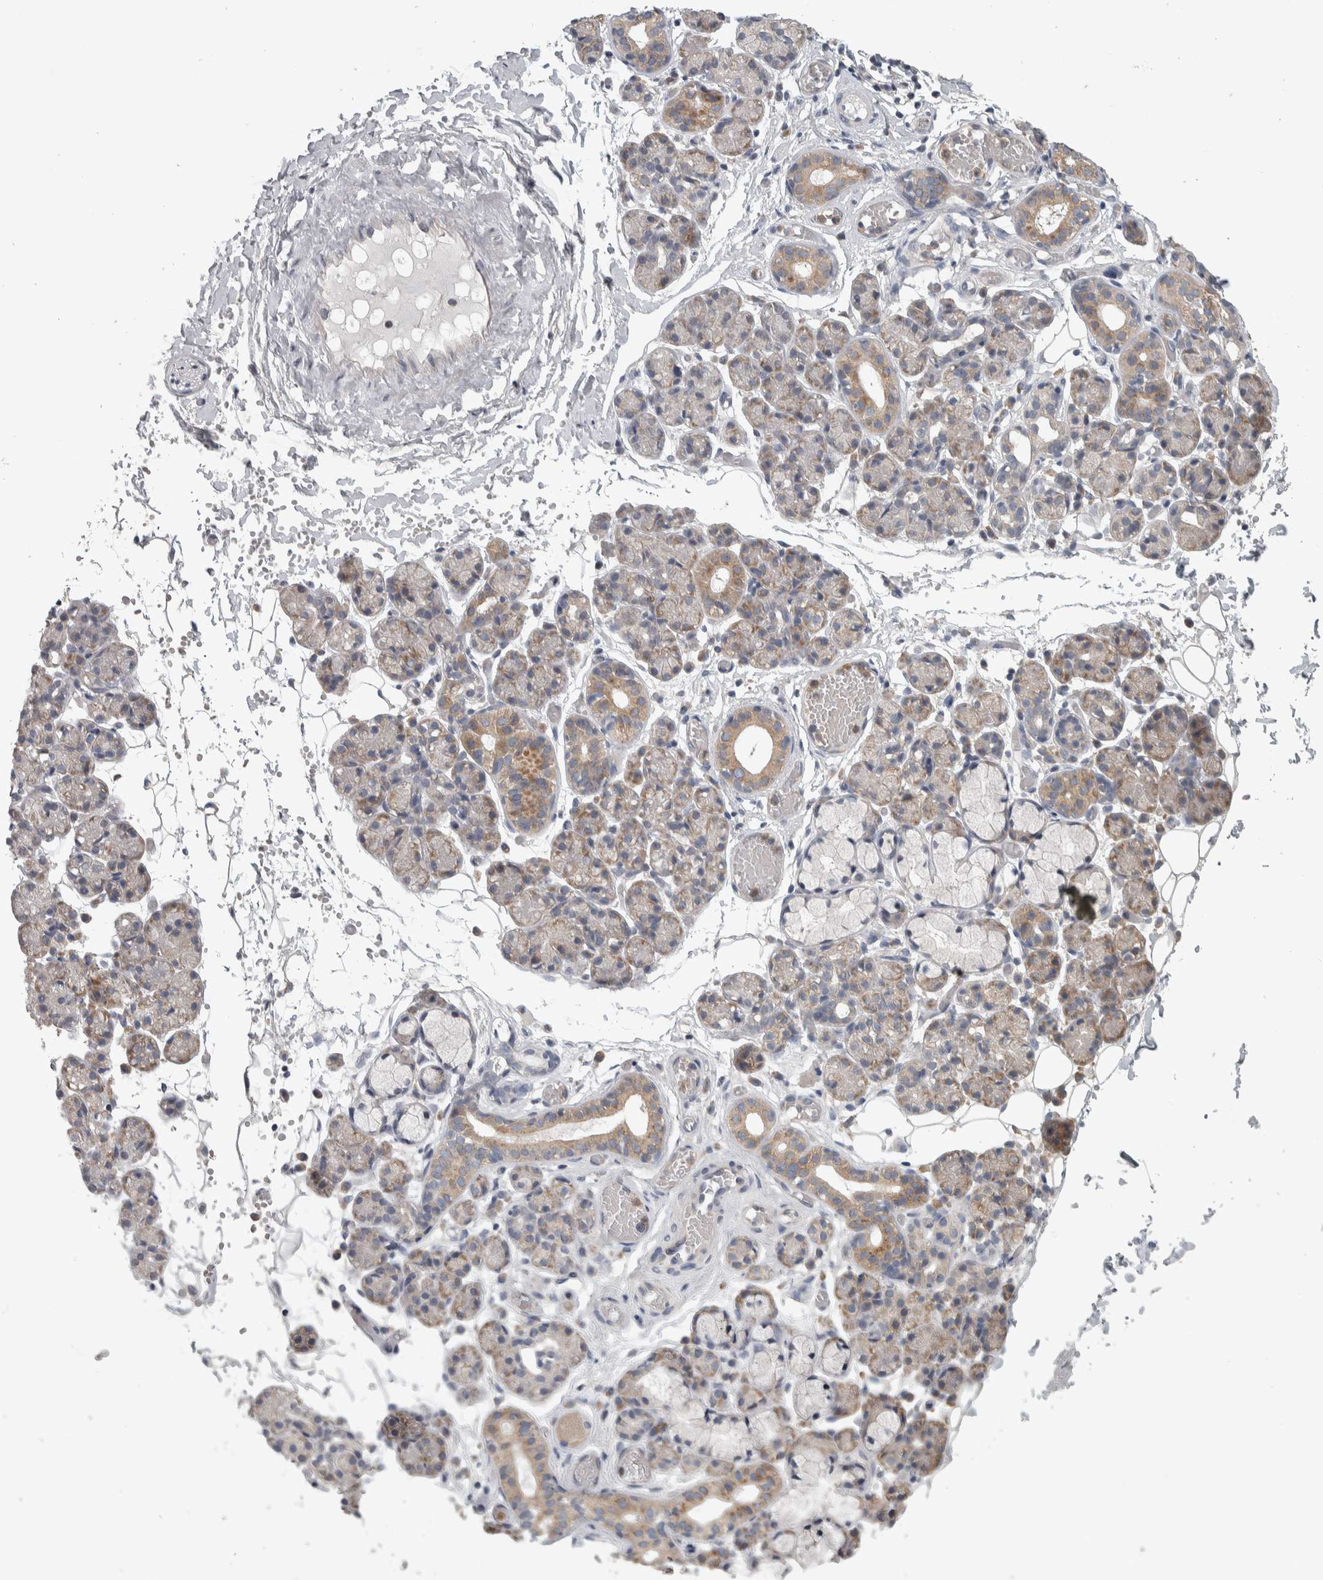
{"staining": {"intensity": "weak", "quantity": "25%-75%", "location": "cytoplasmic/membranous"}, "tissue": "salivary gland", "cell_type": "Glandular cells", "image_type": "normal", "snomed": [{"axis": "morphology", "description": "Normal tissue, NOS"}, {"axis": "topography", "description": "Salivary gland"}], "caption": "Immunohistochemistry (IHC) of normal salivary gland reveals low levels of weak cytoplasmic/membranous staining in approximately 25%-75% of glandular cells. (IHC, brightfield microscopy, high magnification).", "gene": "SRP68", "patient": {"sex": "male", "age": 63}}